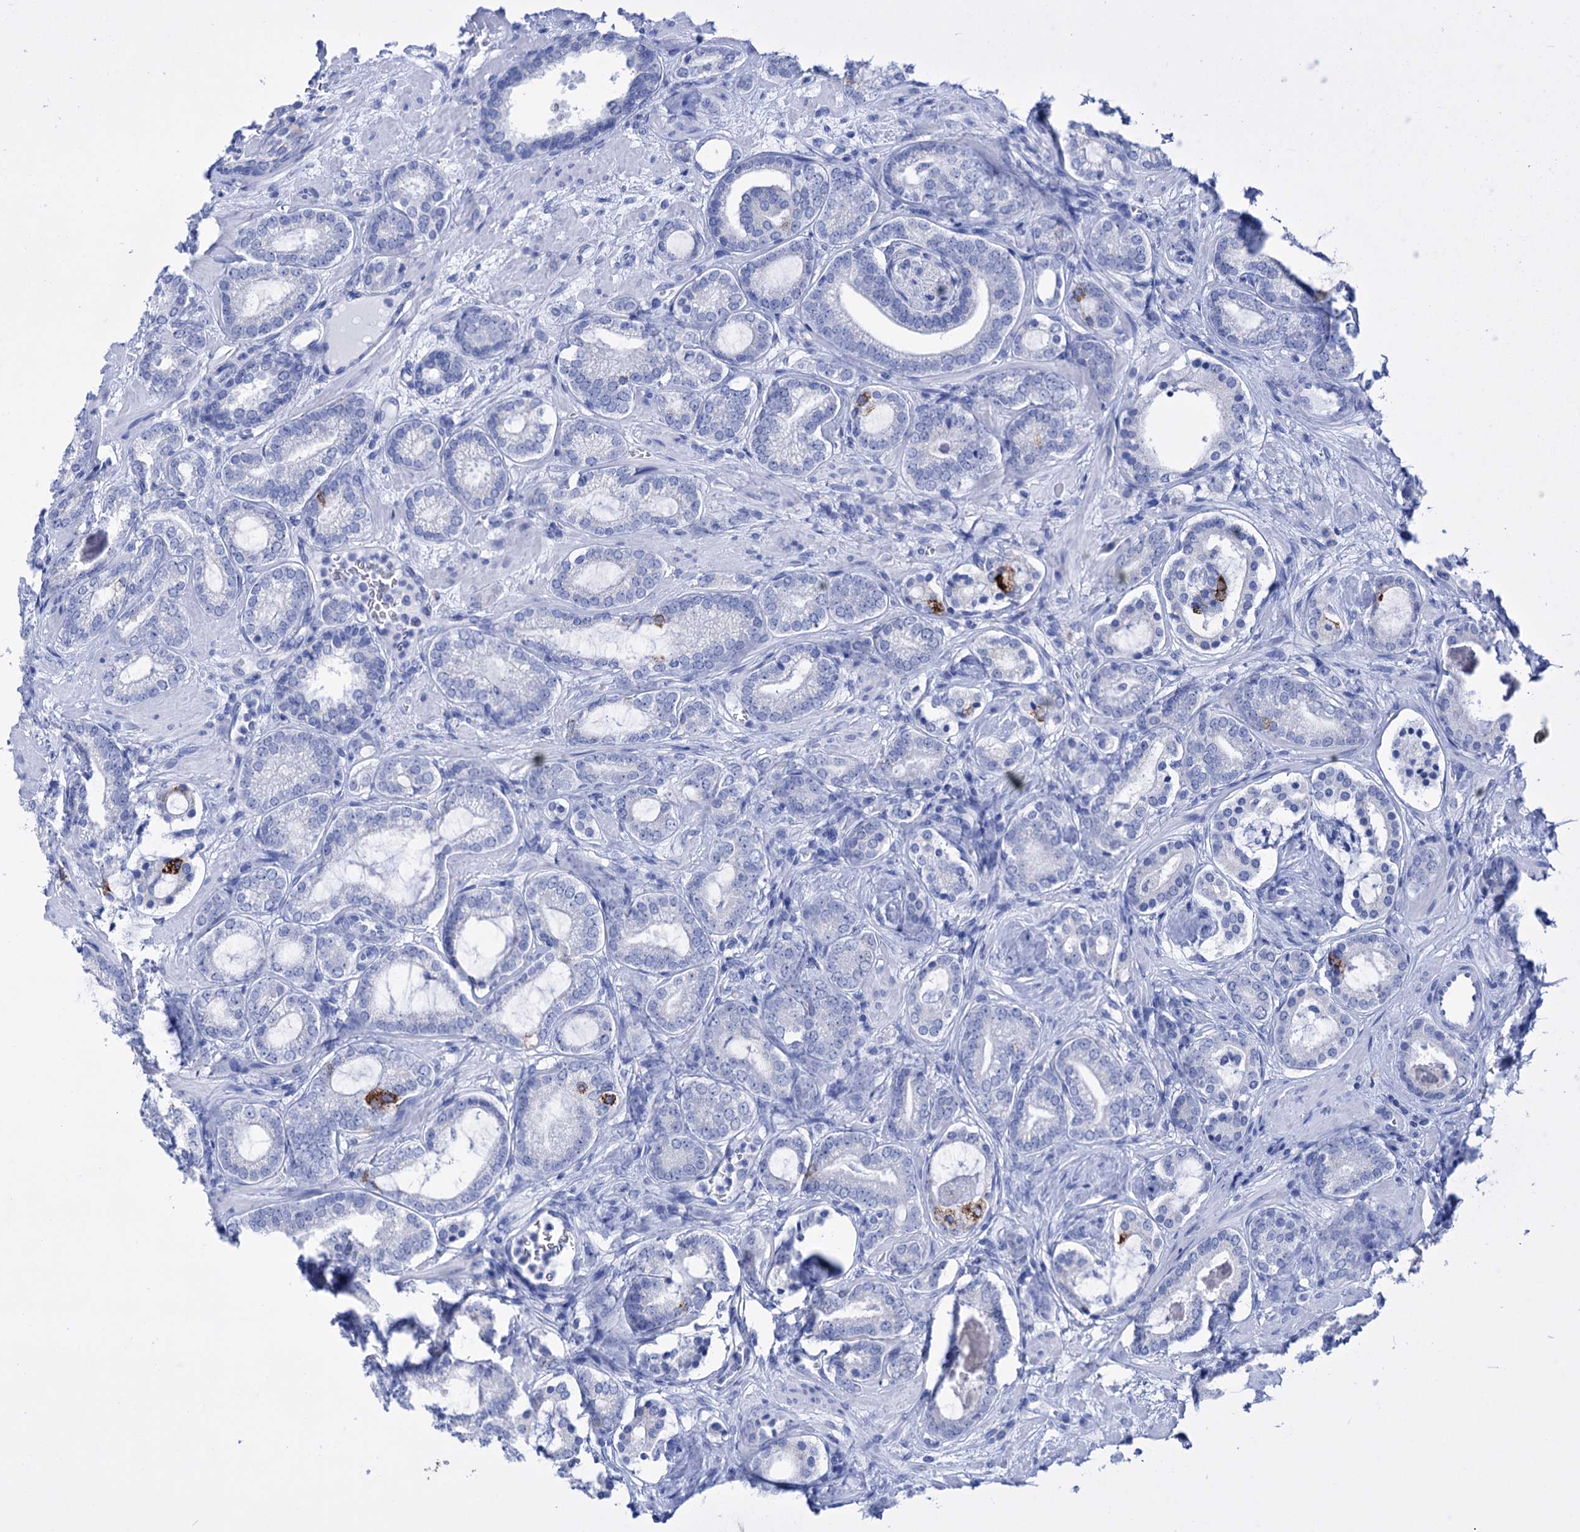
{"staining": {"intensity": "negative", "quantity": "none", "location": "none"}, "tissue": "prostate cancer", "cell_type": "Tumor cells", "image_type": "cancer", "snomed": [{"axis": "morphology", "description": "Adenocarcinoma, High grade"}, {"axis": "topography", "description": "Prostate"}], "caption": "Immunohistochemistry (IHC) histopathology image of prostate cancer (high-grade adenocarcinoma) stained for a protein (brown), which reveals no positivity in tumor cells.", "gene": "FBXW12", "patient": {"sex": "male", "age": 60}}